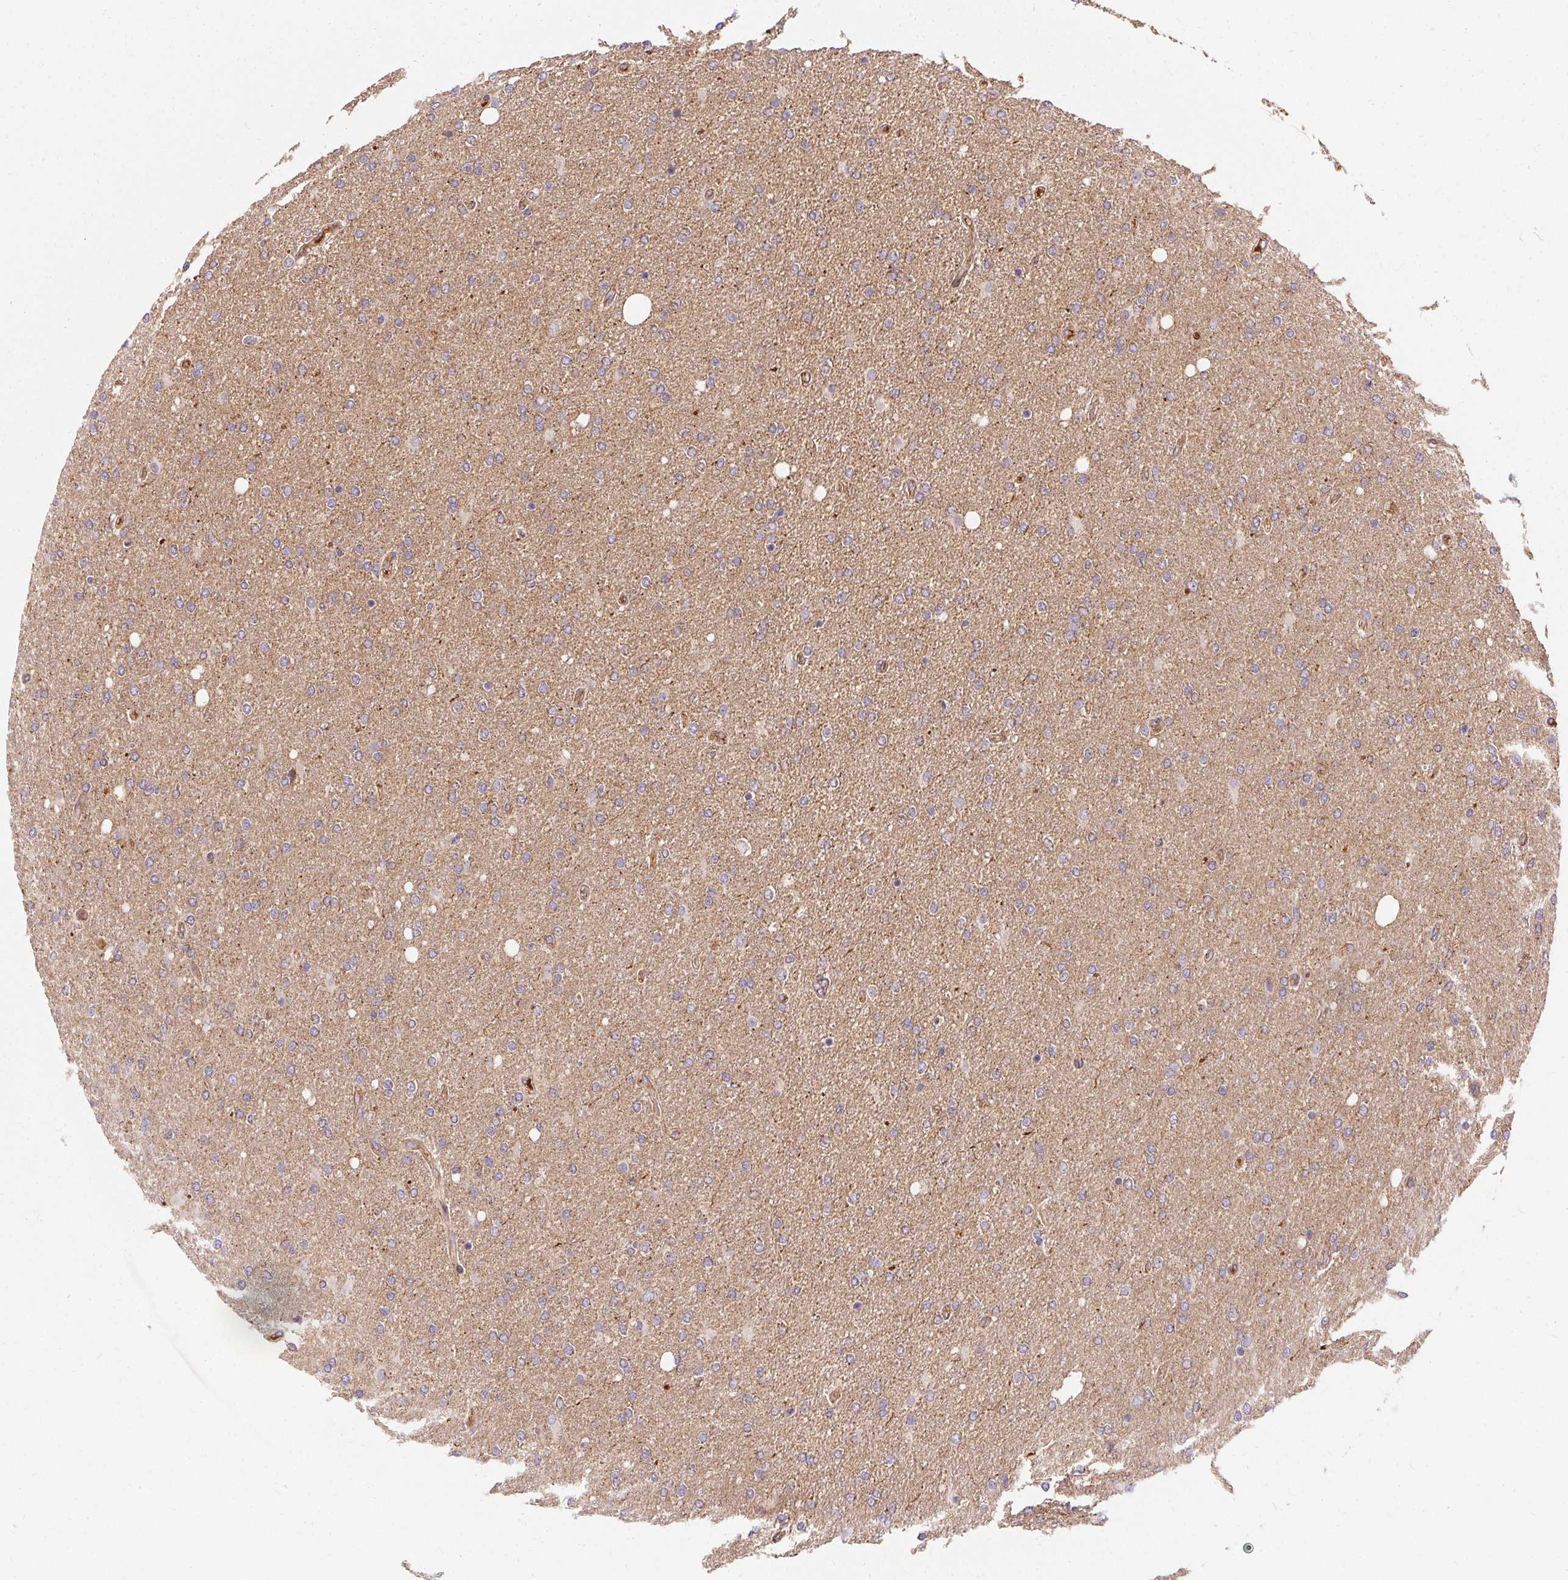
{"staining": {"intensity": "weak", "quantity": "<25%", "location": "cytoplasmic/membranous"}, "tissue": "glioma", "cell_type": "Tumor cells", "image_type": "cancer", "snomed": [{"axis": "morphology", "description": "Glioma, malignant, High grade"}, {"axis": "topography", "description": "Cerebral cortex"}], "caption": "Histopathology image shows no protein positivity in tumor cells of malignant glioma (high-grade) tissue.", "gene": "APLP1", "patient": {"sex": "male", "age": 70}}